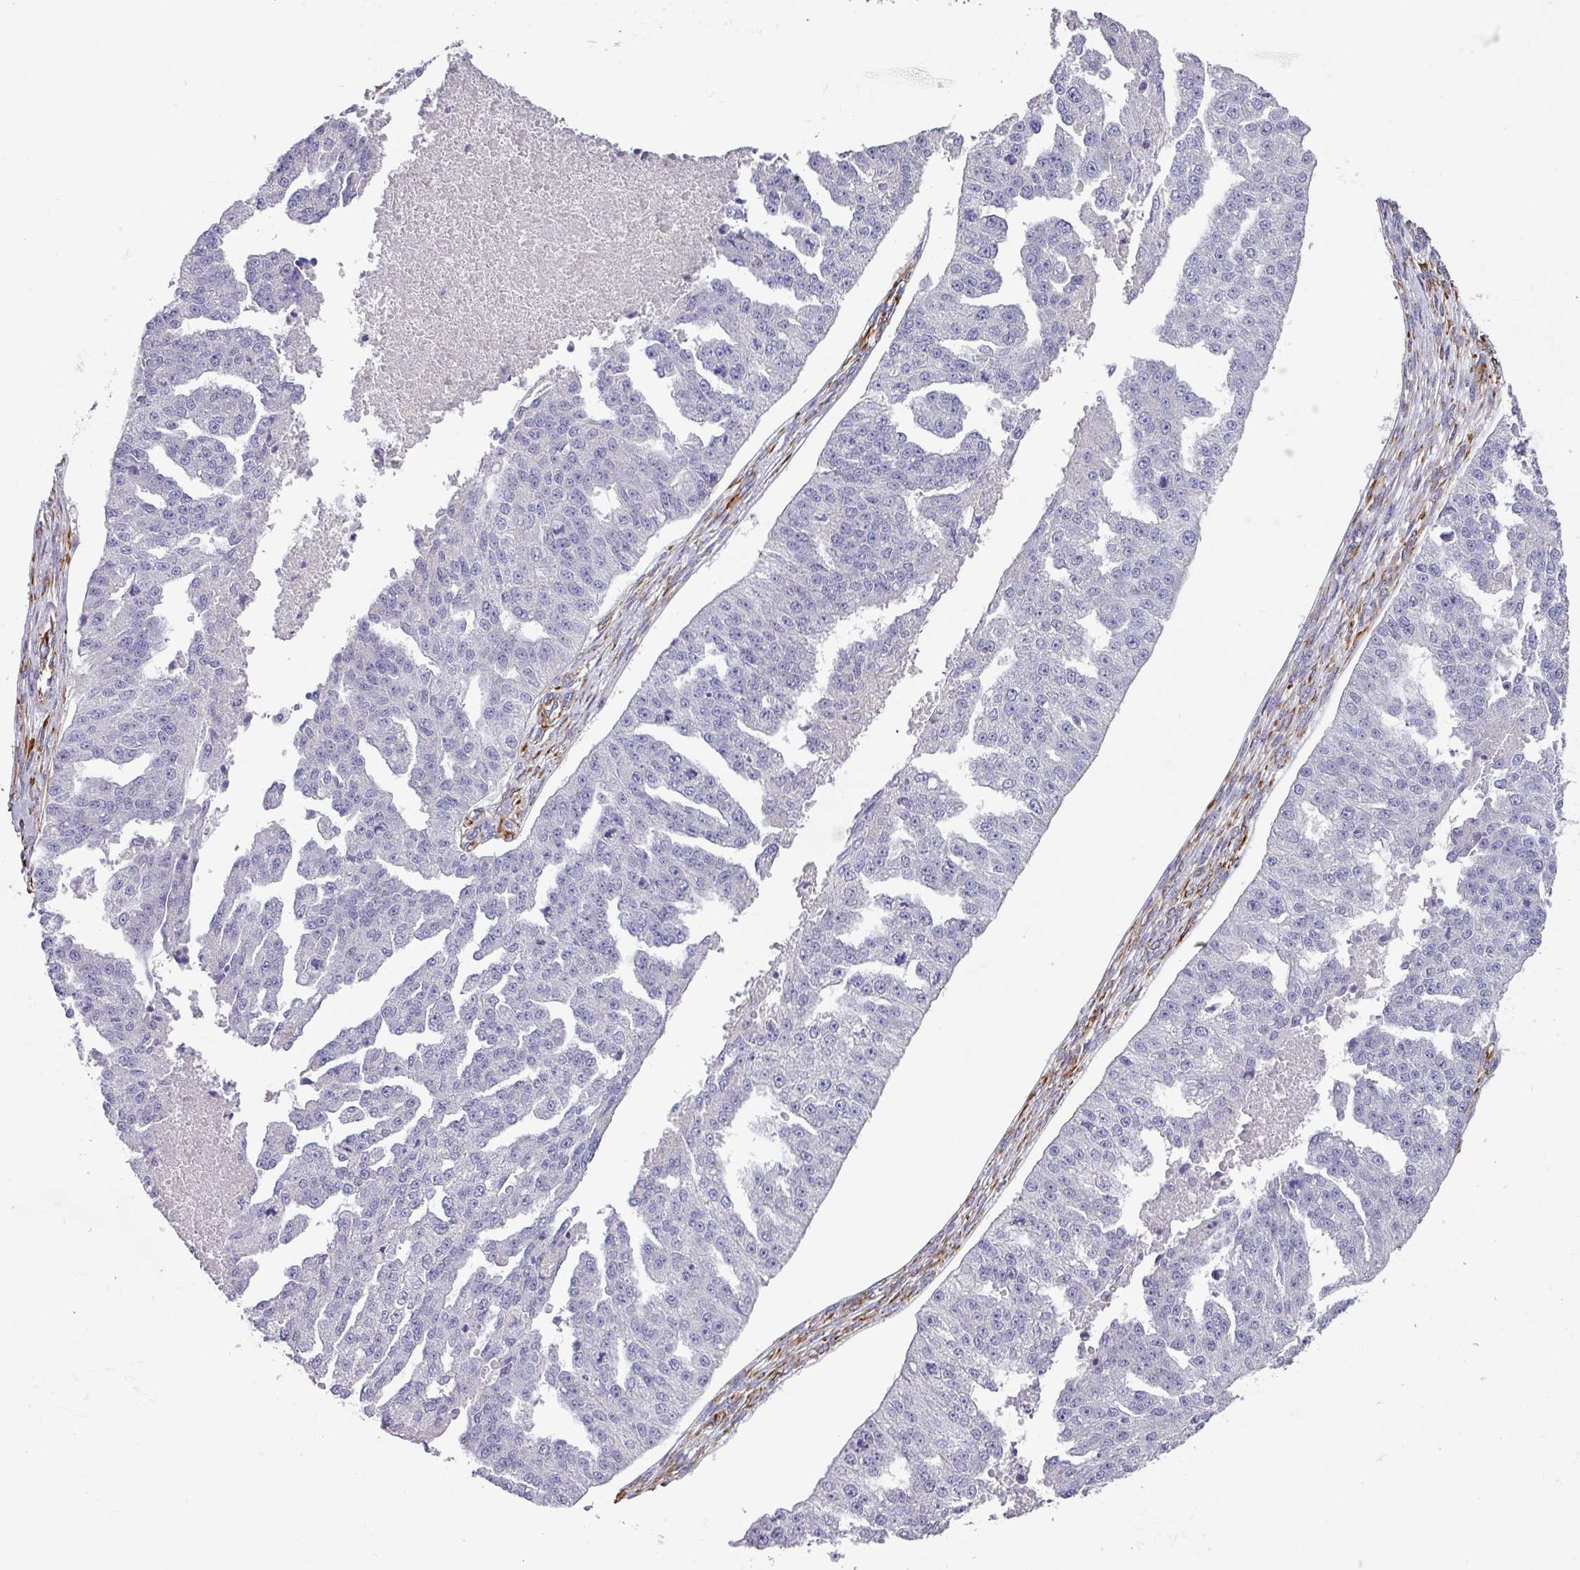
{"staining": {"intensity": "negative", "quantity": "none", "location": "none"}, "tissue": "ovarian cancer", "cell_type": "Tumor cells", "image_type": "cancer", "snomed": [{"axis": "morphology", "description": "Cystadenocarcinoma, serous, NOS"}, {"axis": "topography", "description": "Ovary"}], "caption": "Immunohistochemistry histopathology image of neoplastic tissue: human ovarian serous cystadenocarcinoma stained with DAB (3,3'-diaminobenzidine) displays no significant protein positivity in tumor cells. (IHC, brightfield microscopy, high magnification).", "gene": "ZNF280C", "patient": {"sex": "female", "age": 58}}